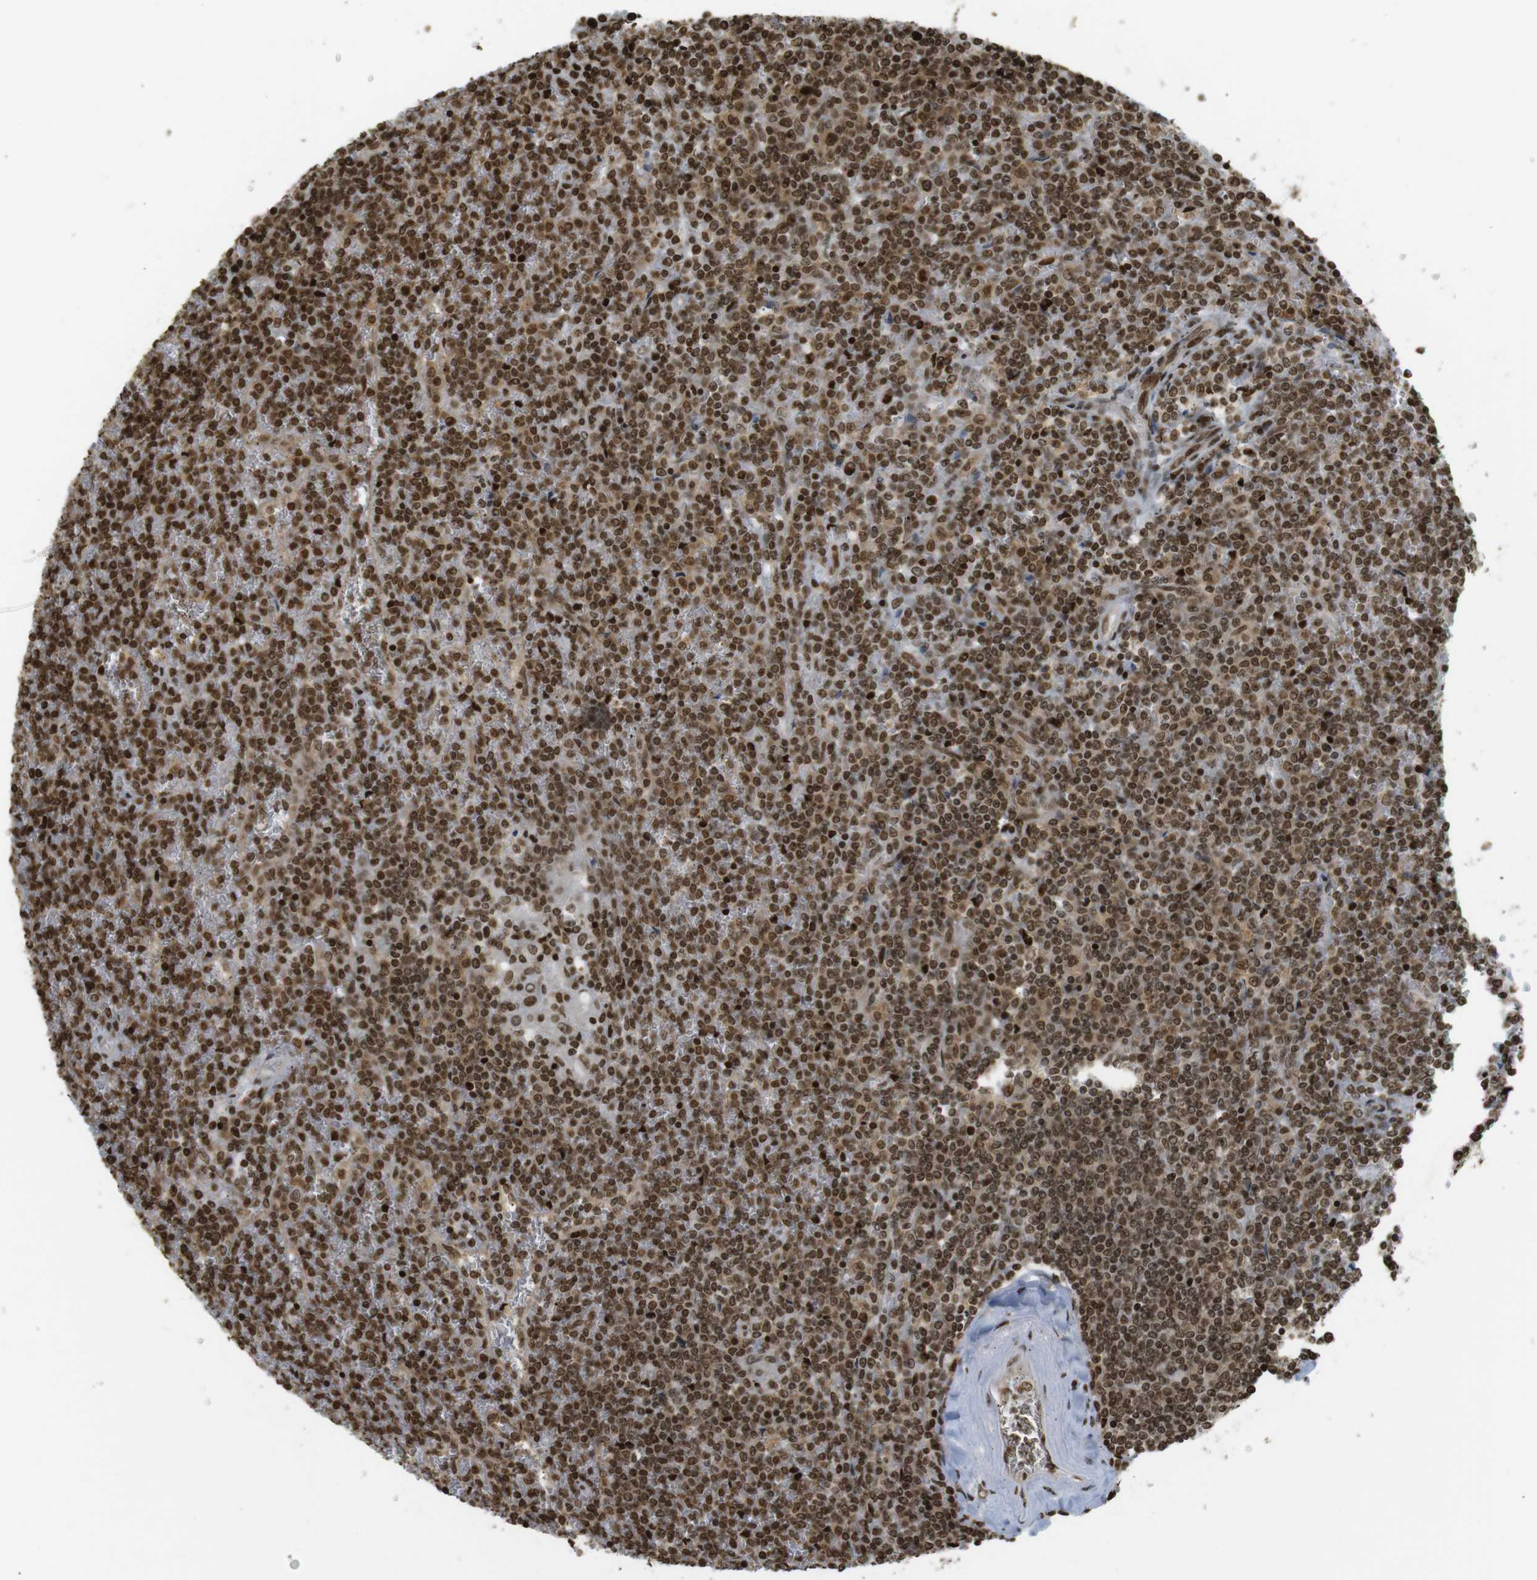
{"staining": {"intensity": "moderate", "quantity": ">75%", "location": "cytoplasmic/membranous,nuclear"}, "tissue": "lymphoma", "cell_type": "Tumor cells", "image_type": "cancer", "snomed": [{"axis": "morphology", "description": "Malignant lymphoma, non-Hodgkin's type, Low grade"}, {"axis": "topography", "description": "Spleen"}], "caption": "This micrograph shows low-grade malignant lymphoma, non-Hodgkin's type stained with immunohistochemistry (IHC) to label a protein in brown. The cytoplasmic/membranous and nuclear of tumor cells show moderate positivity for the protein. Nuclei are counter-stained blue.", "gene": "RUVBL2", "patient": {"sex": "female", "age": 19}}